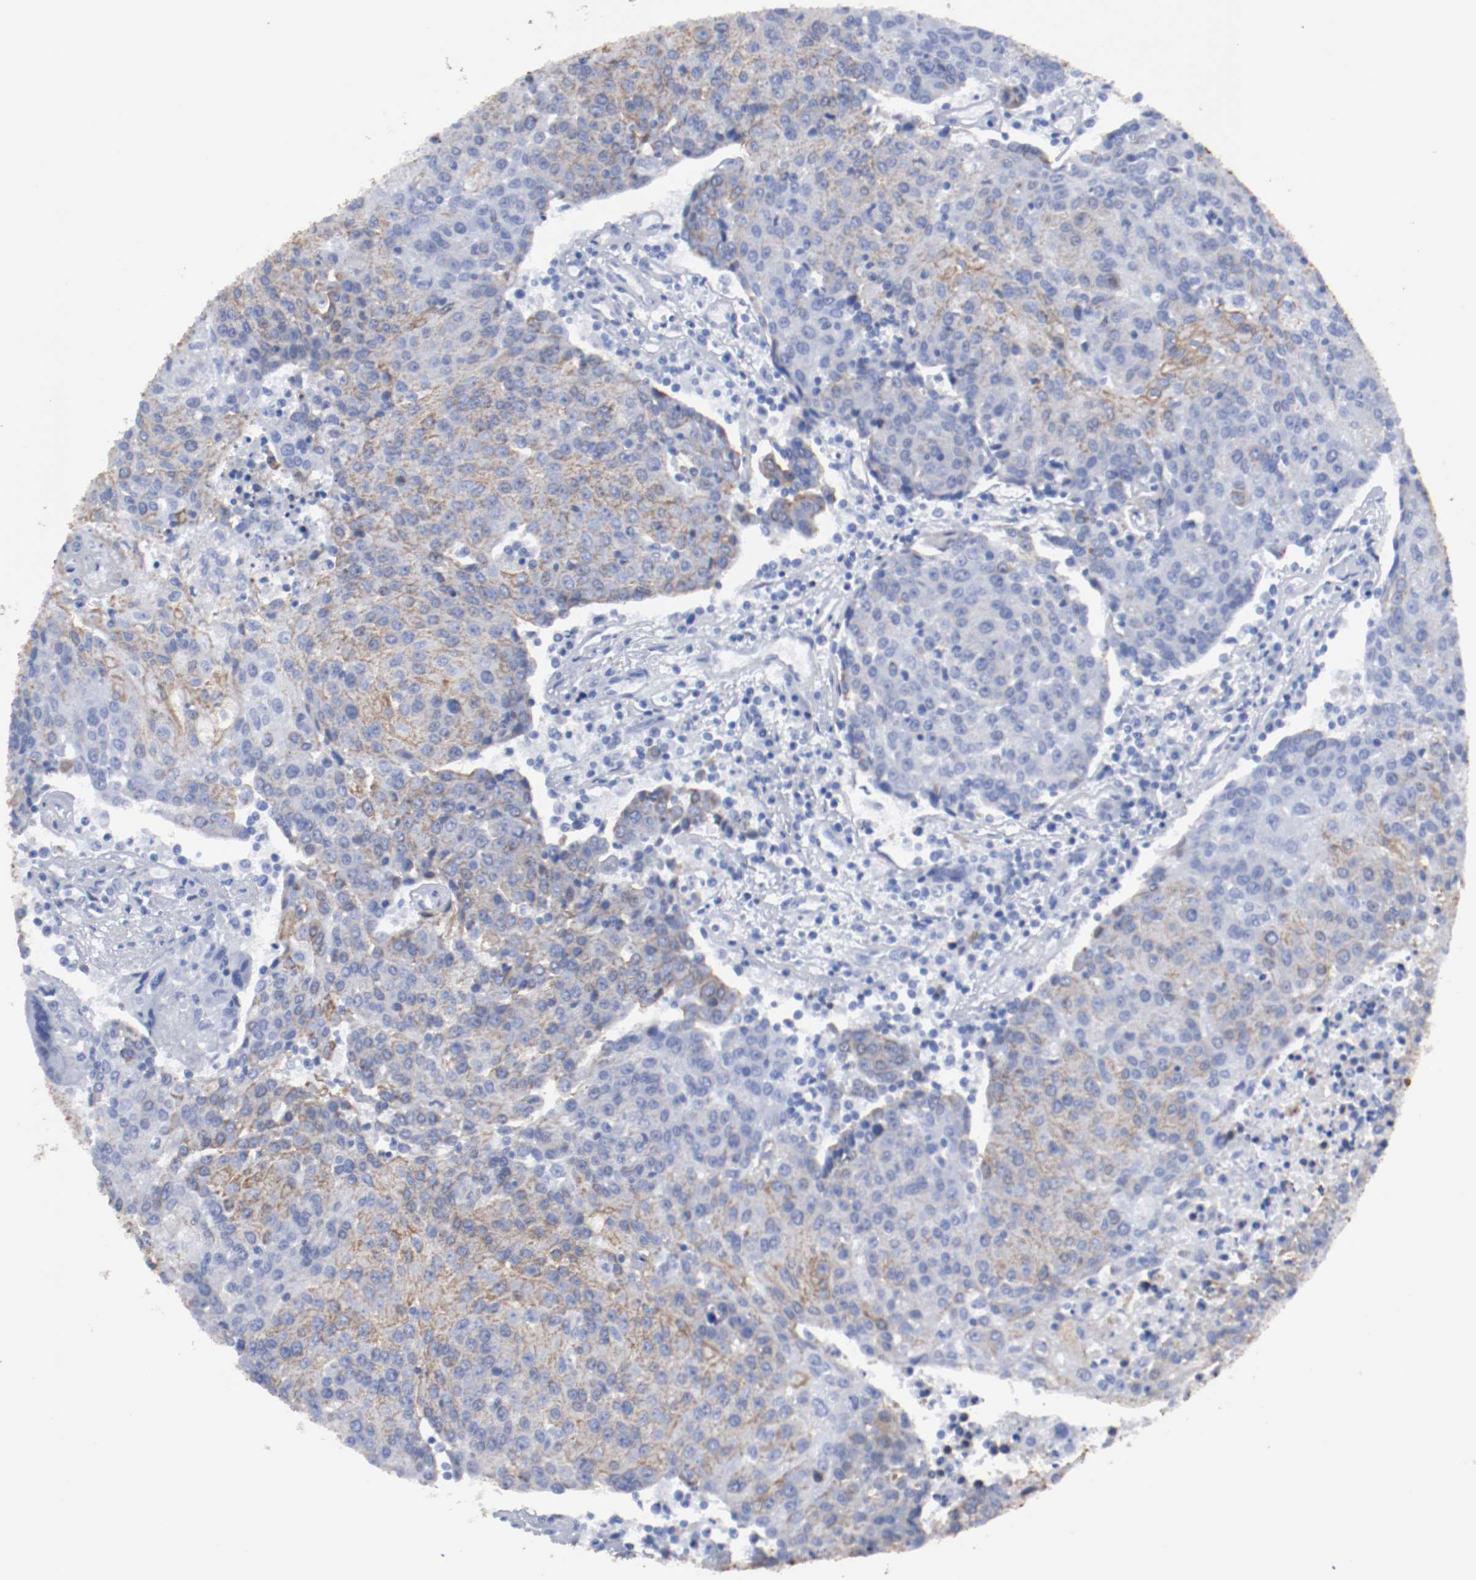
{"staining": {"intensity": "moderate", "quantity": "25%-75%", "location": "cytoplasmic/membranous"}, "tissue": "urothelial cancer", "cell_type": "Tumor cells", "image_type": "cancer", "snomed": [{"axis": "morphology", "description": "Urothelial carcinoma, High grade"}, {"axis": "topography", "description": "Urinary bladder"}], "caption": "Protein analysis of urothelial cancer tissue displays moderate cytoplasmic/membranous expression in about 25%-75% of tumor cells.", "gene": "TSPAN6", "patient": {"sex": "female", "age": 85}}